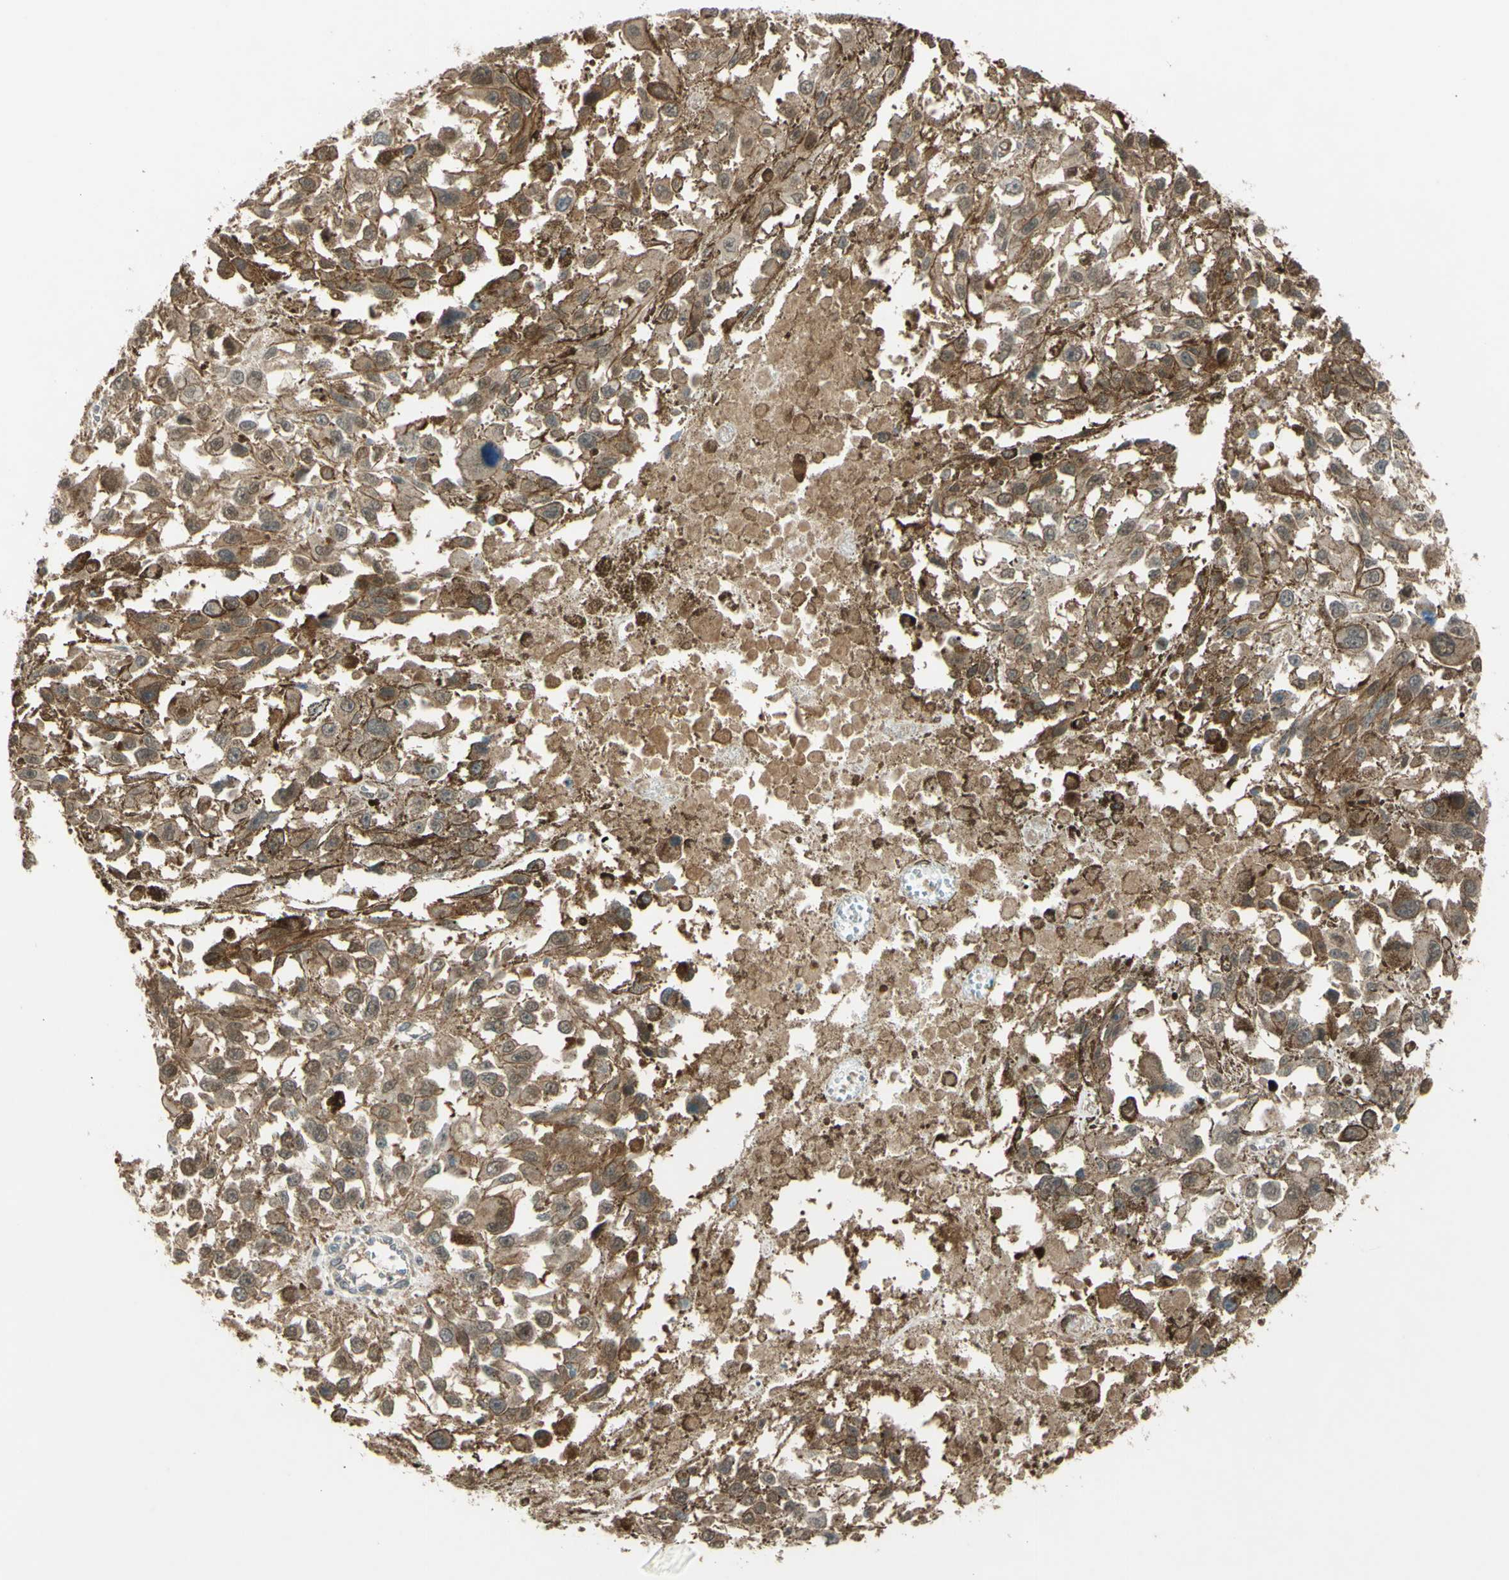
{"staining": {"intensity": "weak", "quantity": ">75%", "location": "cytoplasmic/membranous"}, "tissue": "melanoma", "cell_type": "Tumor cells", "image_type": "cancer", "snomed": [{"axis": "morphology", "description": "Malignant melanoma, Metastatic site"}, {"axis": "topography", "description": "Lymph node"}], "caption": "Tumor cells exhibit low levels of weak cytoplasmic/membranous positivity in about >75% of cells in melanoma.", "gene": "YWHAQ", "patient": {"sex": "male", "age": 59}}